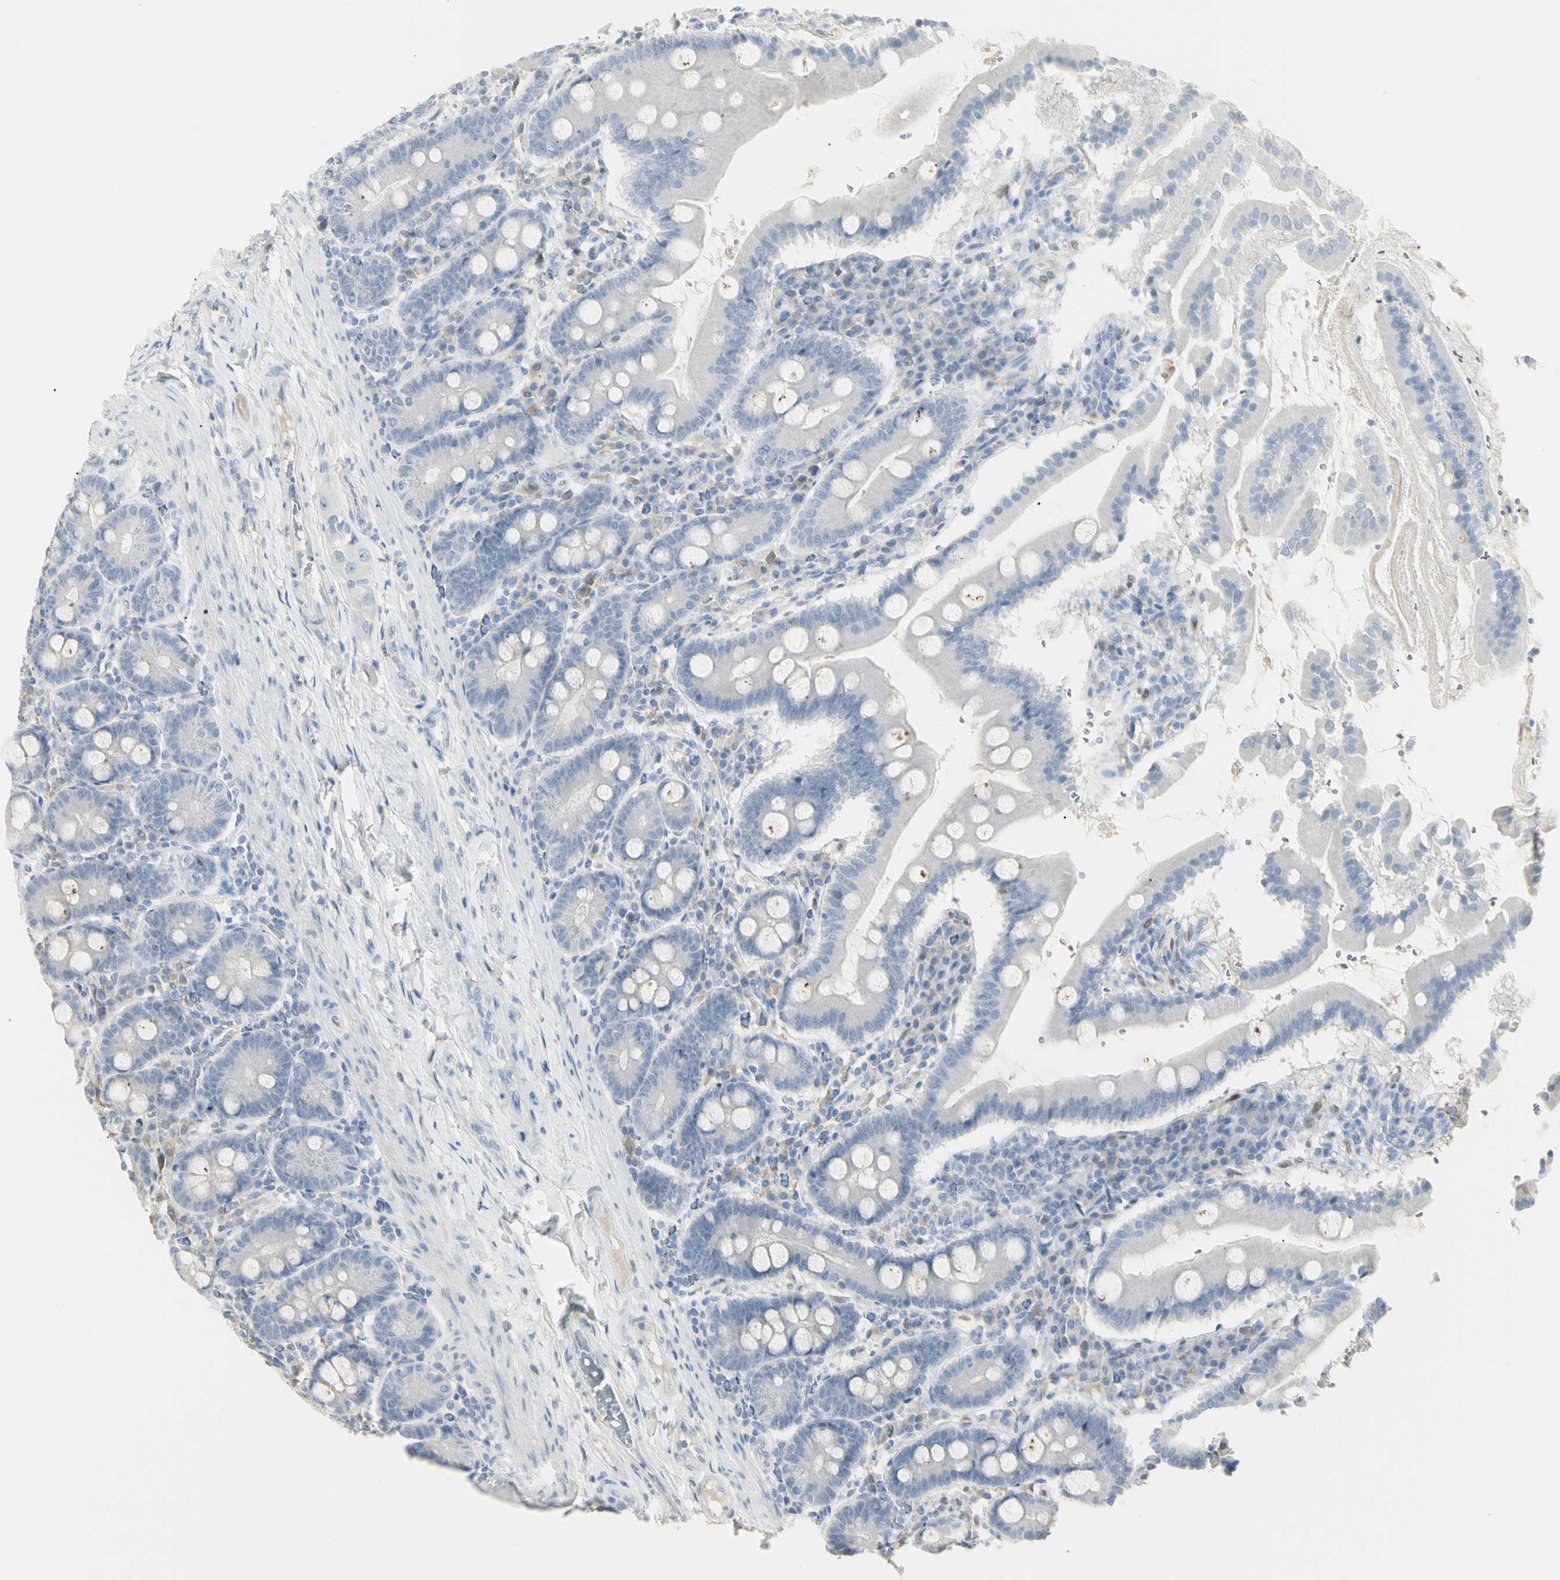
{"staining": {"intensity": "negative", "quantity": "none", "location": "none"}, "tissue": "duodenum", "cell_type": "Glandular cells", "image_type": "normal", "snomed": [{"axis": "morphology", "description": "Normal tissue, NOS"}, {"axis": "topography", "description": "Duodenum"}], "caption": "Immunohistochemistry photomicrograph of unremarkable duodenum: human duodenum stained with DAB exhibits no significant protein positivity in glandular cells. Brightfield microscopy of IHC stained with DAB (brown) and hematoxylin (blue), captured at high magnification.", "gene": "PIP", "patient": {"sex": "male", "age": 50}}